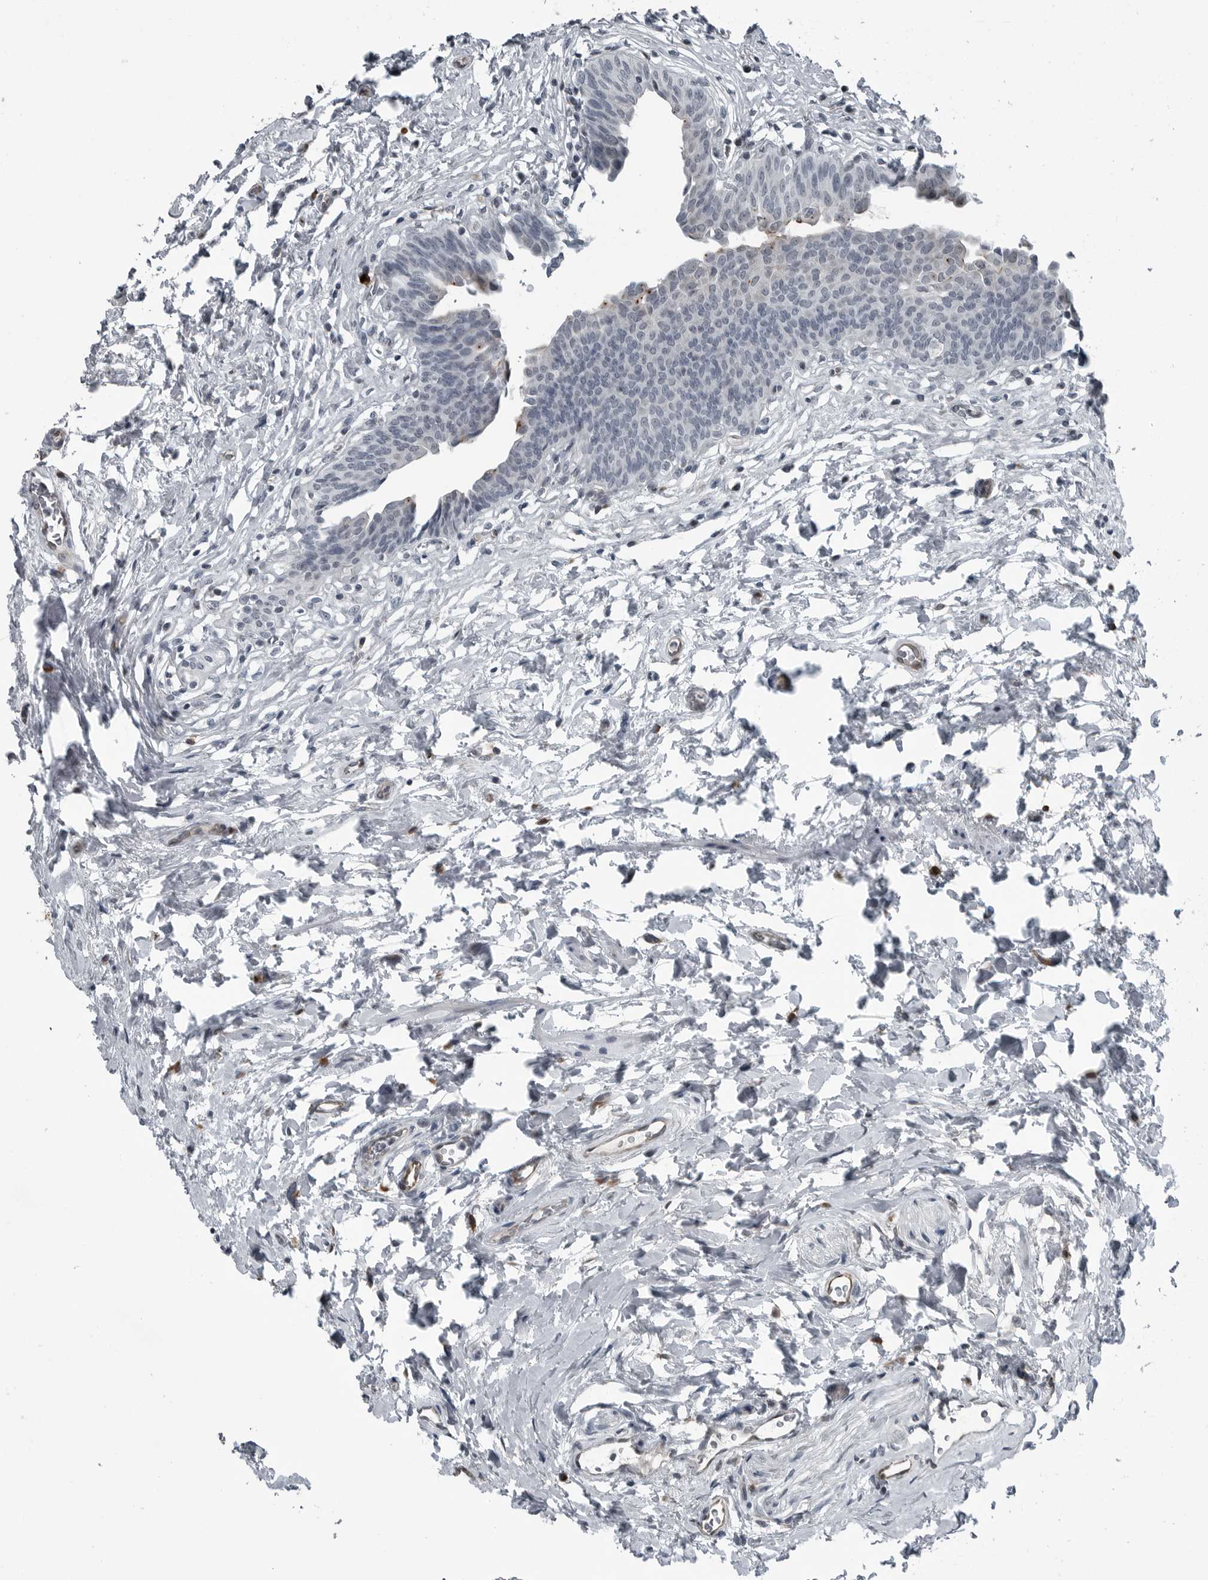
{"staining": {"intensity": "negative", "quantity": "none", "location": "none"}, "tissue": "urinary bladder", "cell_type": "Urothelial cells", "image_type": "normal", "snomed": [{"axis": "morphology", "description": "Normal tissue, NOS"}, {"axis": "topography", "description": "Urinary bladder"}], "caption": "The immunohistochemistry image has no significant staining in urothelial cells of urinary bladder.", "gene": "GAK", "patient": {"sex": "male", "age": 83}}